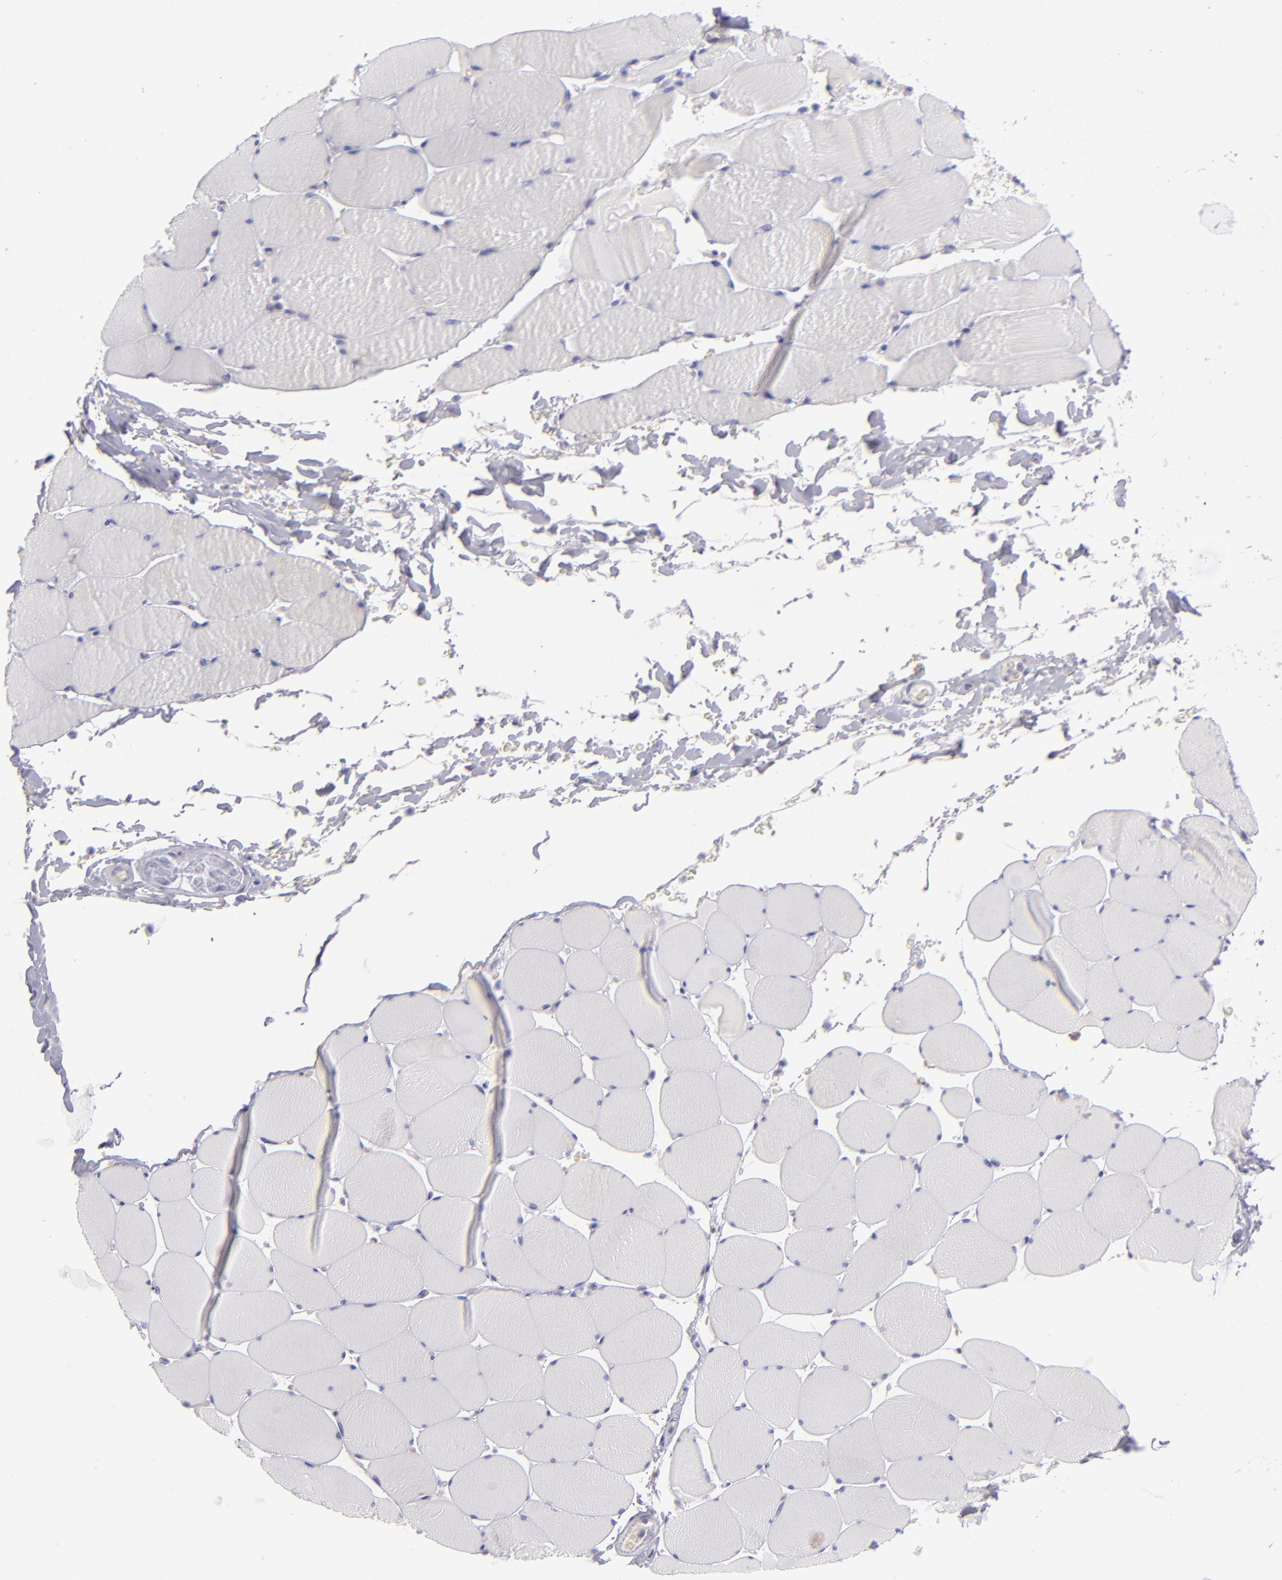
{"staining": {"intensity": "negative", "quantity": "none", "location": "none"}, "tissue": "skeletal muscle", "cell_type": "Myocytes", "image_type": "normal", "snomed": [{"axis": "morphology", "description": "Normal tissue, NOS"}, {"axis": "topography", "description": "Skeletal muscle"}], "caption": "DAB immunohistochemical staining of unremarkable human skeletal muscle demonstrates no significant staining in myocytes.", "gene": "IRF8", "patient": {"sex": "male", "age": 62}}